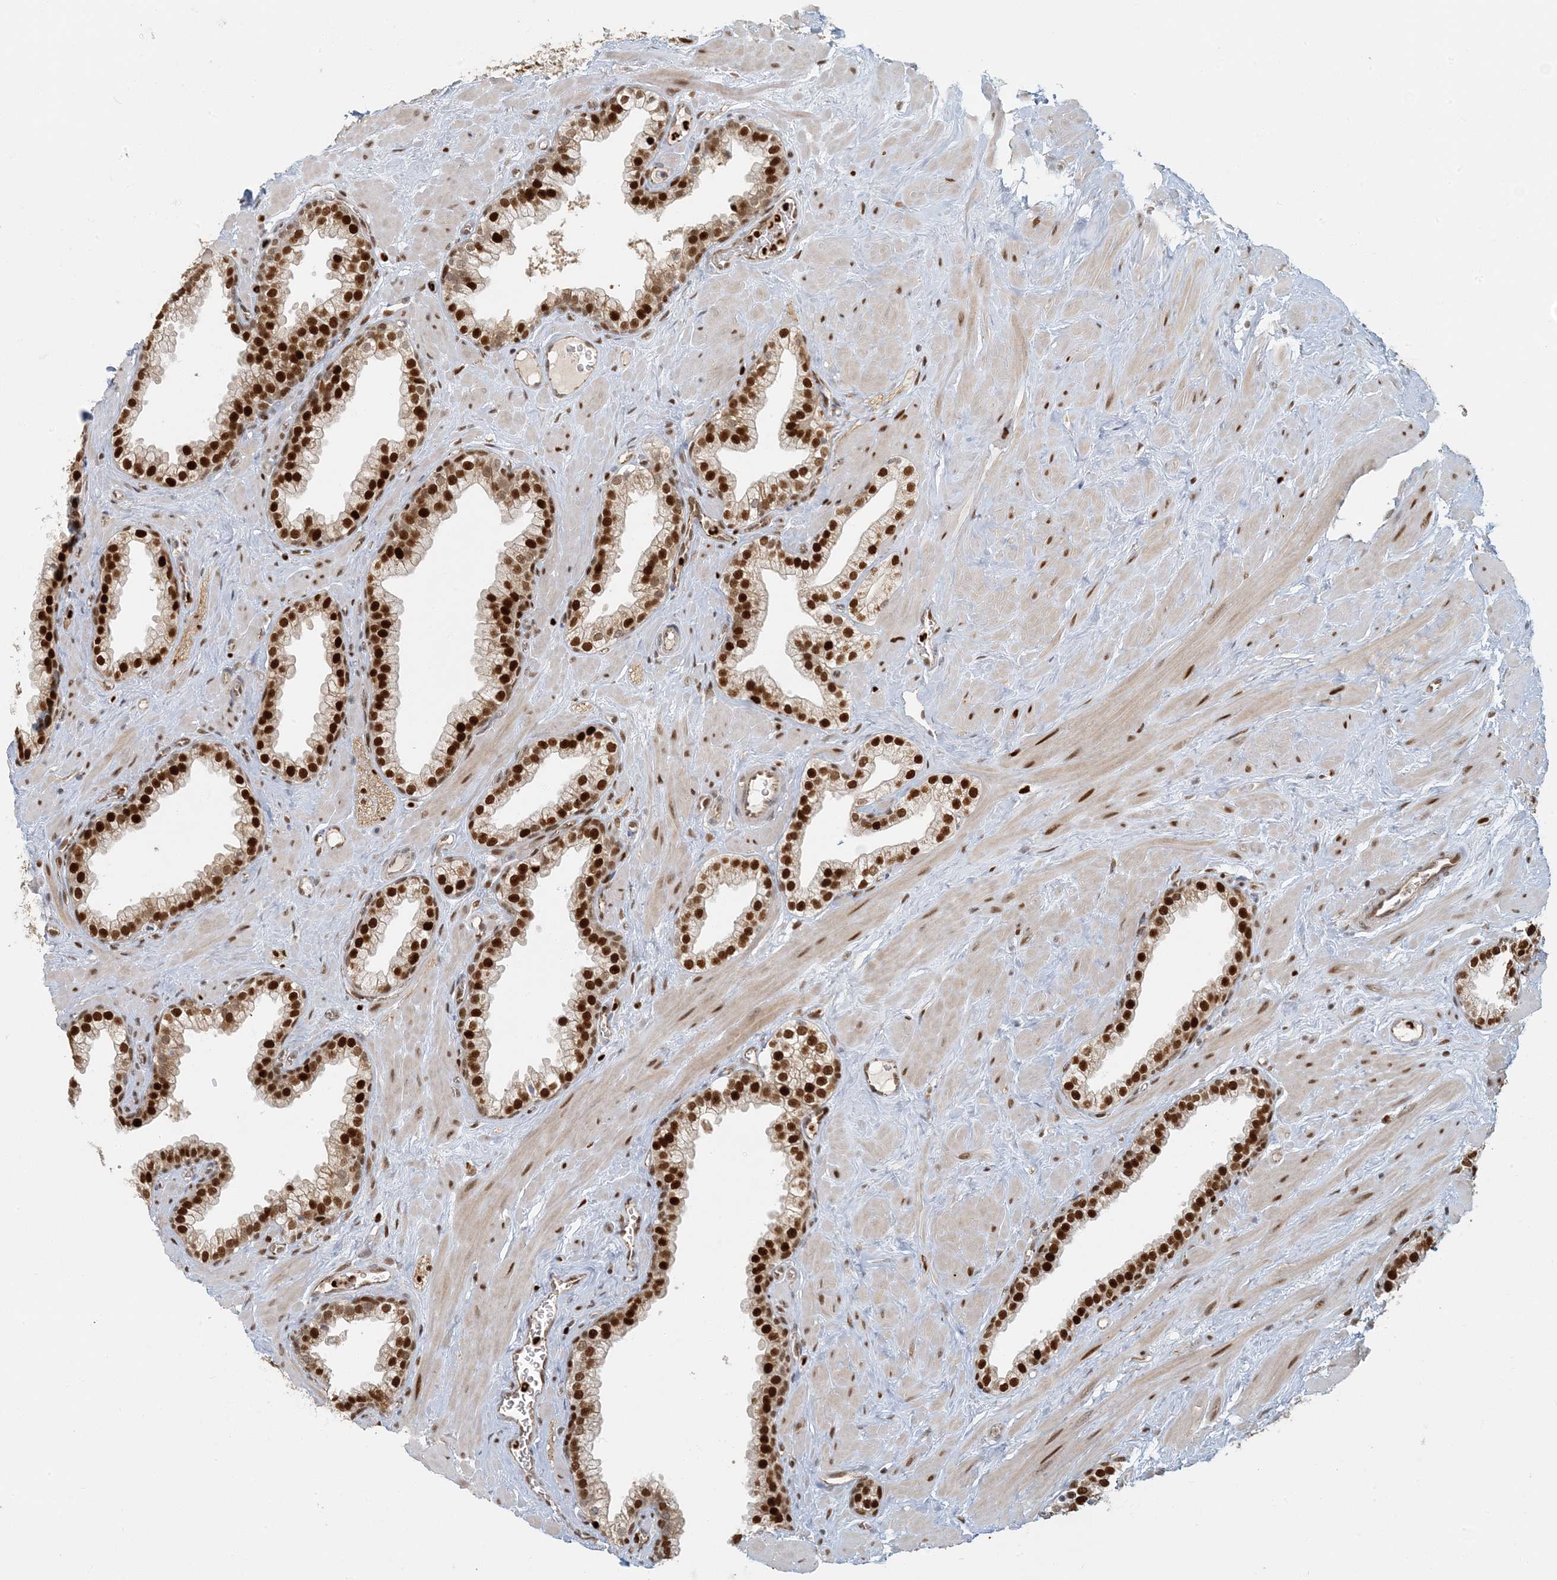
{"staining": {"intensity": "strong", "quantity": ">75%", "location": "nuclear"}, "tissue": "prostate", "cell_type": "Glandular cells", "image_type": "normal", "snomed": [{"axis": "morphology", "description": "Normal tissue, NOS"}, {"axis": "morphology", "description": "Urothelial carcinoma, Low grade"}, {"axis": "topography", "description": "Urinary bladder"}, {"axis": "topography", "description": "Prostate"}], "caption": "Immunohistochemistry (IHC) photomicrograph of benign human prostate stained for a protein (brown), which shows high levels of strong nuclear expression in about >75% of glandular cells.", "gene": "AK9", "patient": {"sex": "male", "age": 60}}